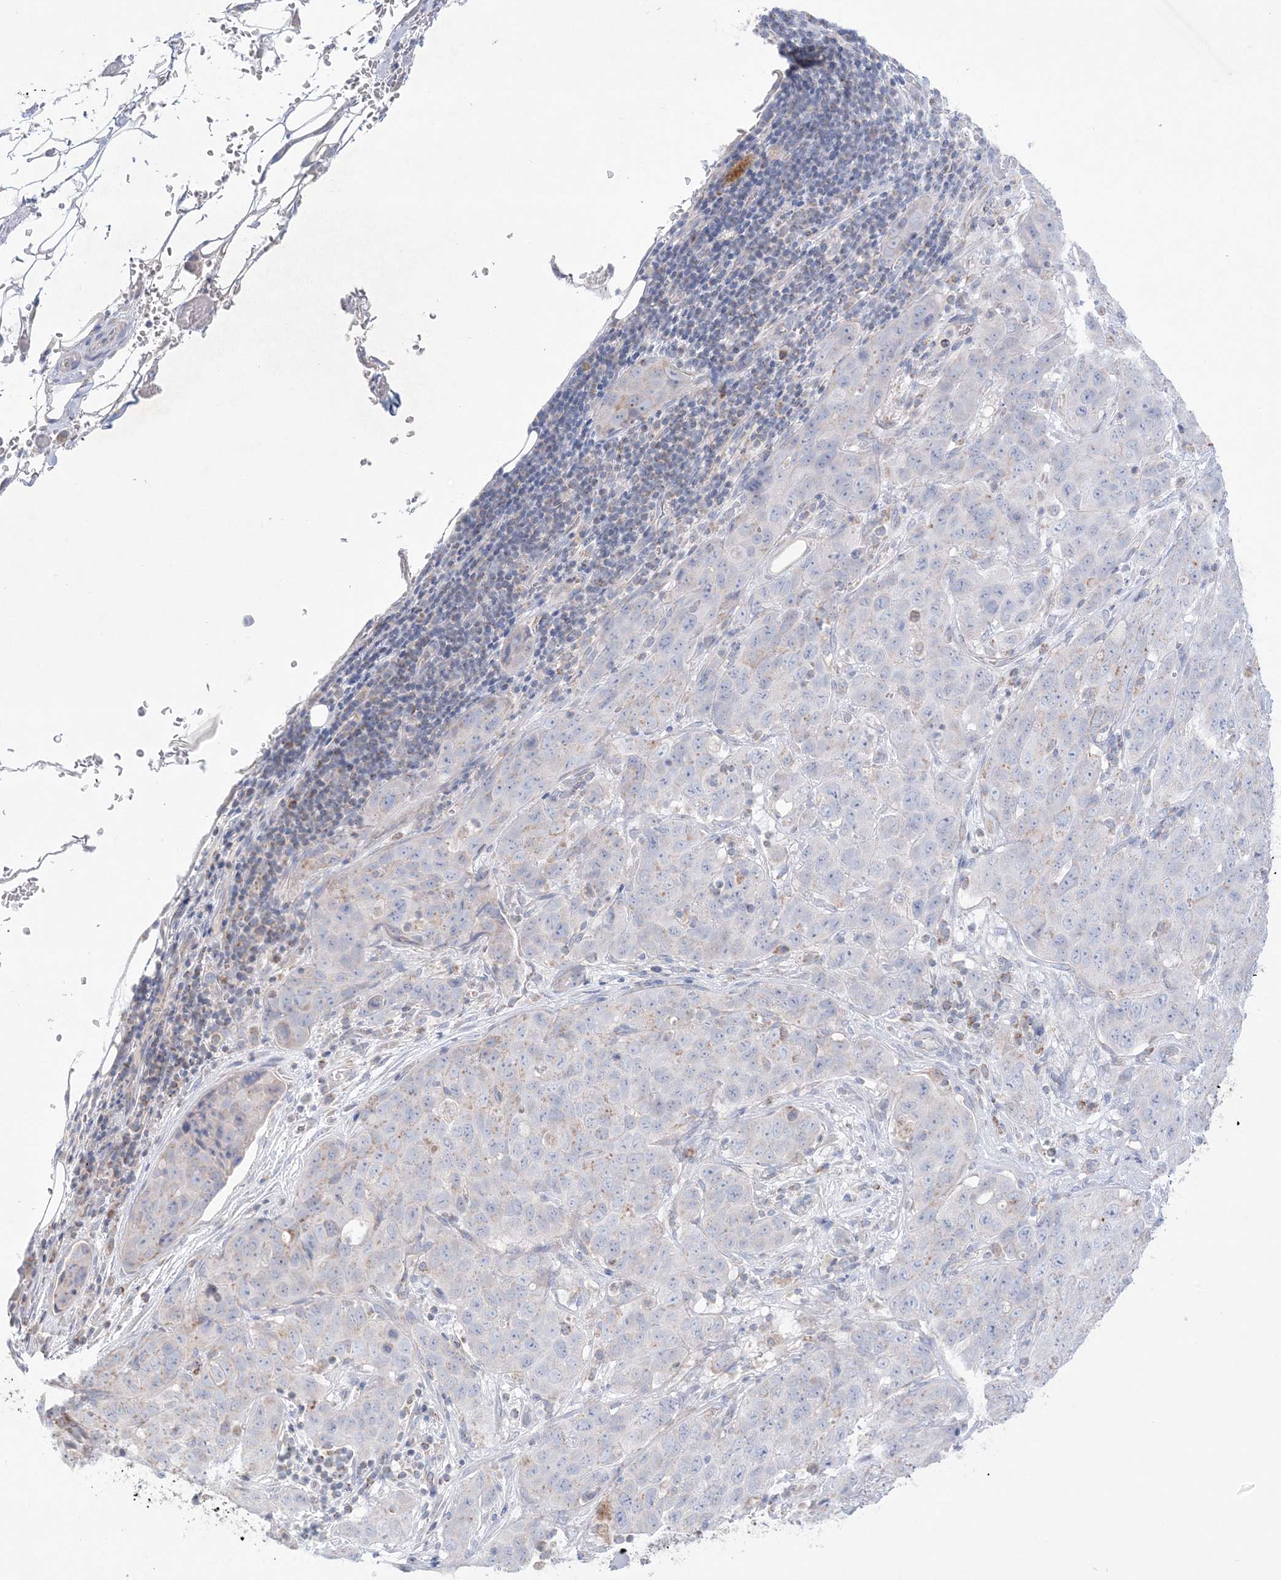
{"staining": {"intensity": "negative", "quantity": "none", "location": "none"}, "tissue": "stomach cancer", "cell_type": "Tumor cells", "image_type": "cancer", "snomed": [{"axis": "morphology", "description": "Normal tissue, NOS"}, {"axis": "morphology", "description": "Adenocarcinoma, NOS"}, {"axis": "topography", "description": "Lymph node"}, {"axis": "topography", "description": "Stomach"}], "caption": "DAB immunohistochemical staining of stomach adenocarcinoma shows no significant positivity in tumor cells.", "gene": "KCTD6", "patient": {"sex": "male", "age": 48}}